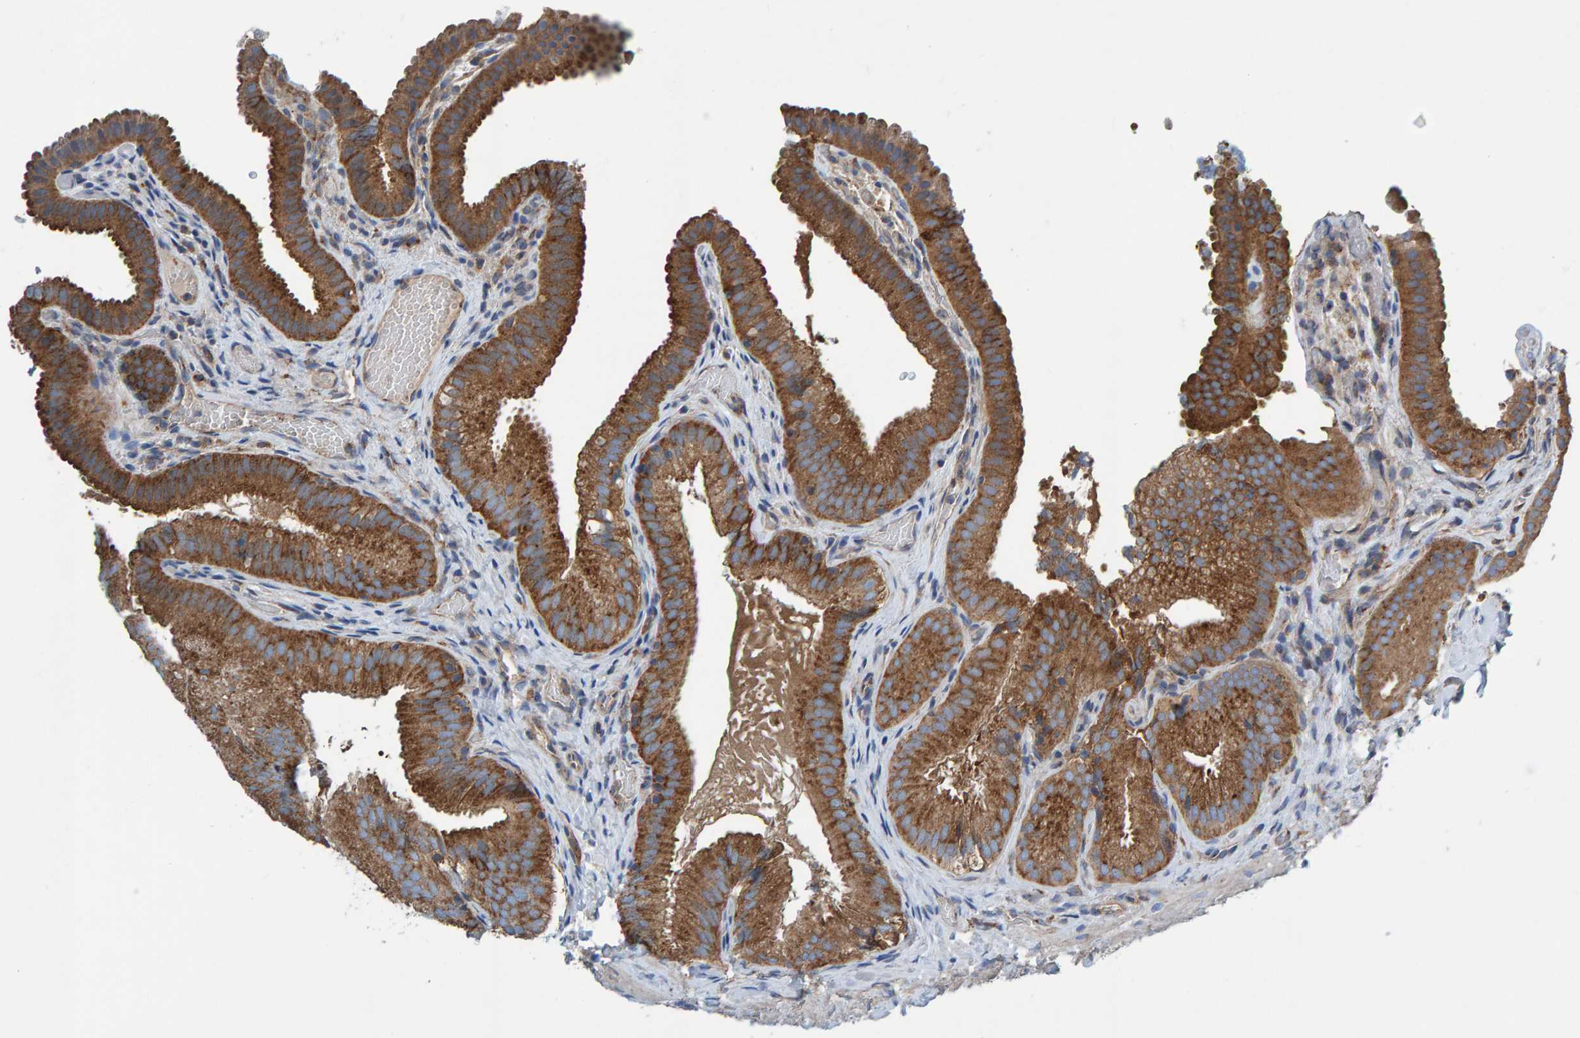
{"staining": {"intensity": "strong", "quantity": ">75%", "location": "cytoplasmic/membranous"}, "tissue": "gallbladder", "cell_type": "Glandular cells", "image_type": "normal", "snomed": [{"axis": "morphology", "description": "Normal tissue, NOS"}, {"axis": "topography", "description": "Gallbladder"}], "caption": "DAB (3,3'-diaminobenzidine) immunohistochemical staining of unremarkable human gallbladder shows strong cytoplasmic/membranous protein positivity in about >75% of glandular cells.", "gene": "MKLN1", "patient": {"sex": "female", "age": 30}}